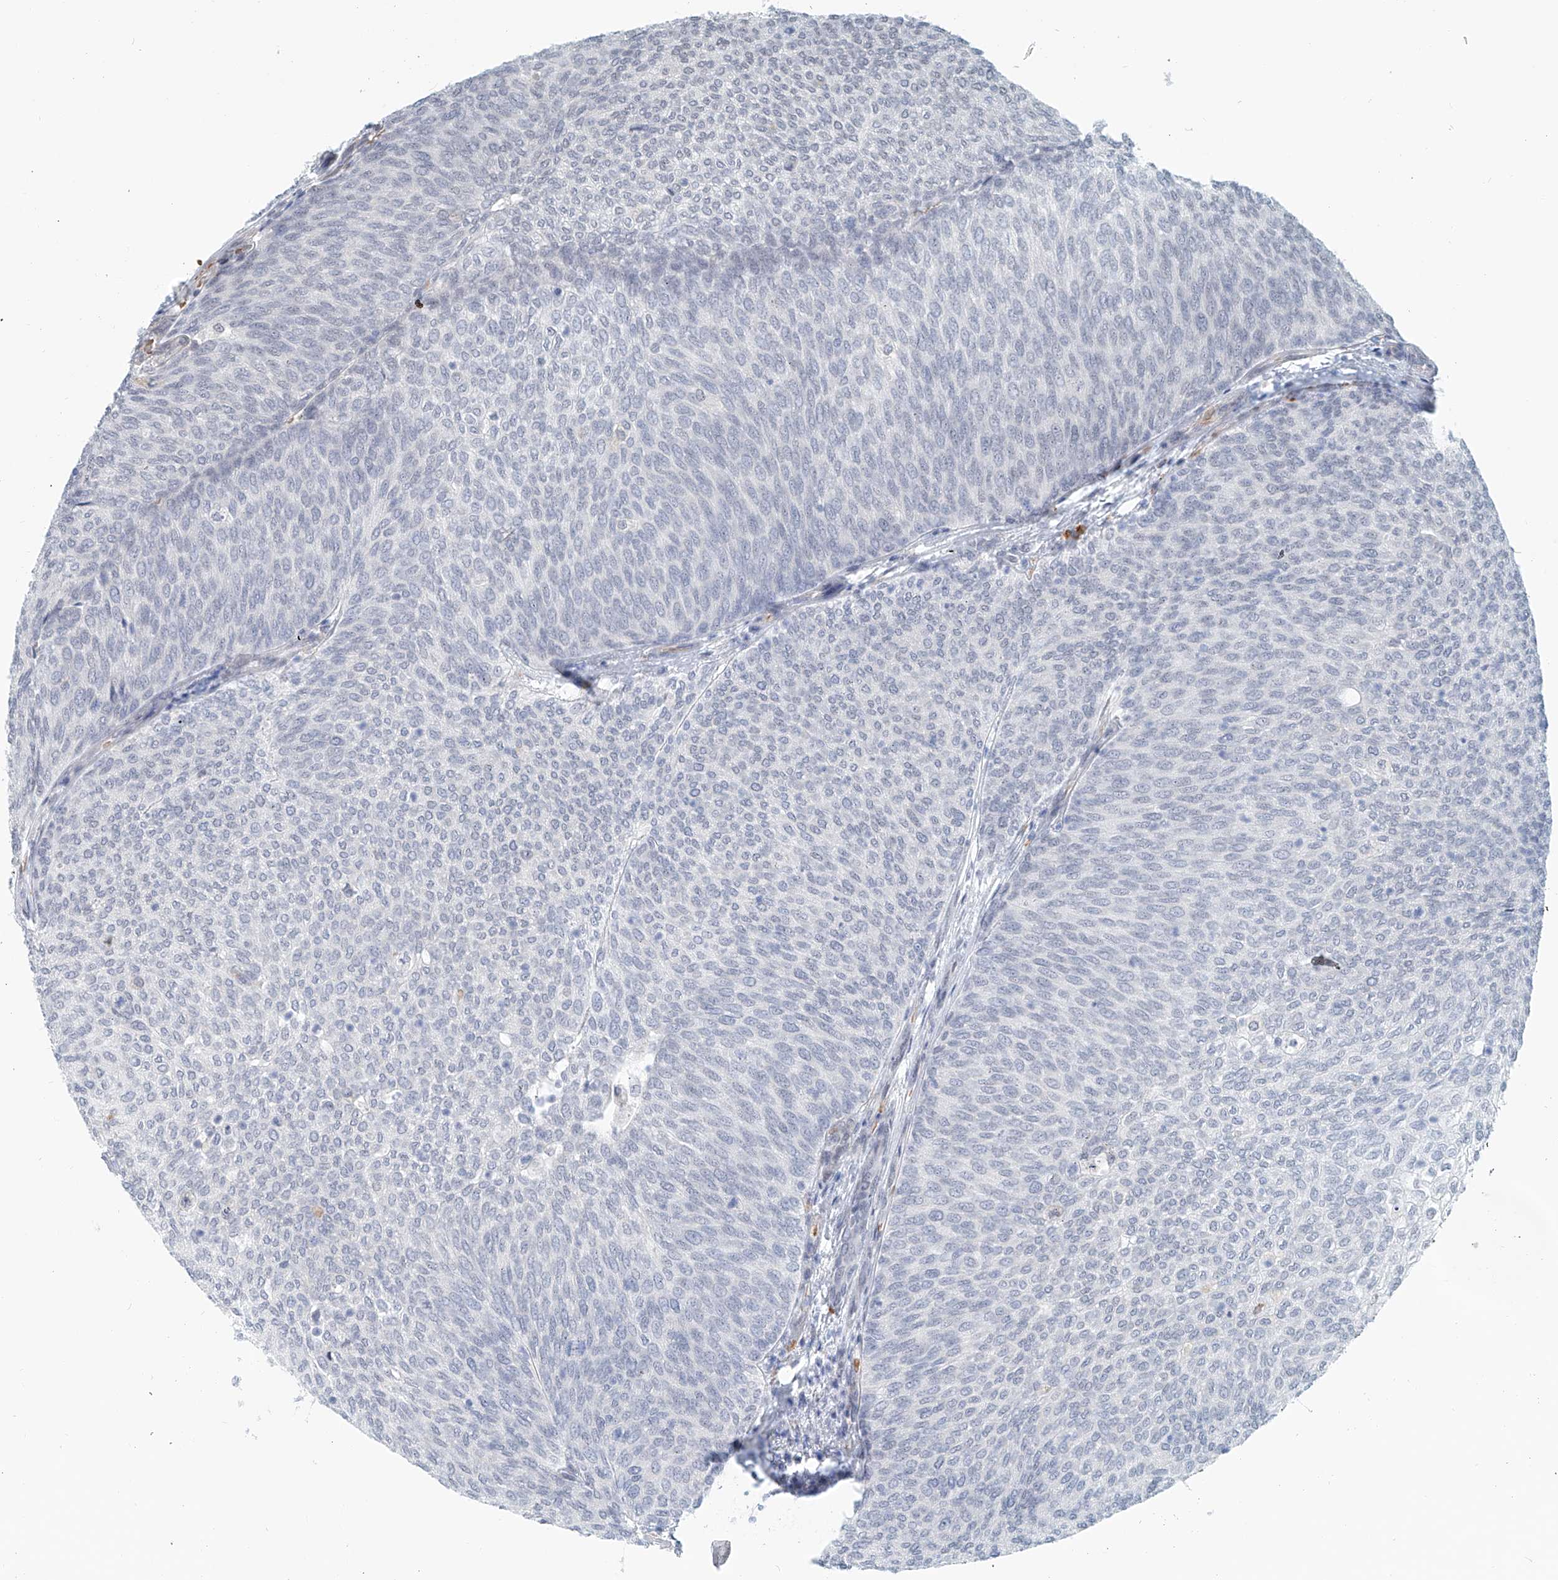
{"staining": {"intensity": "weak", "quantity": "<25%", "location": "nuclear"}, "tissue": "urothelial cancer", "cell_type": "Tumor cells", "image_type": "cancer", "snomed": [{"axis": "morphology", "description": "Urothelial carcinoma, Low grade"}, {"axis": "topography", "description": "Urinary bladder"}], "caption": "A photomicrograph of urothelial carcinoma (low-grade) stained for a protein displays no brown staining in tumor cells. Nuclei are stained in blue.", "gene": "SASH1", "patient": {"sex": "female", "age": 79}}